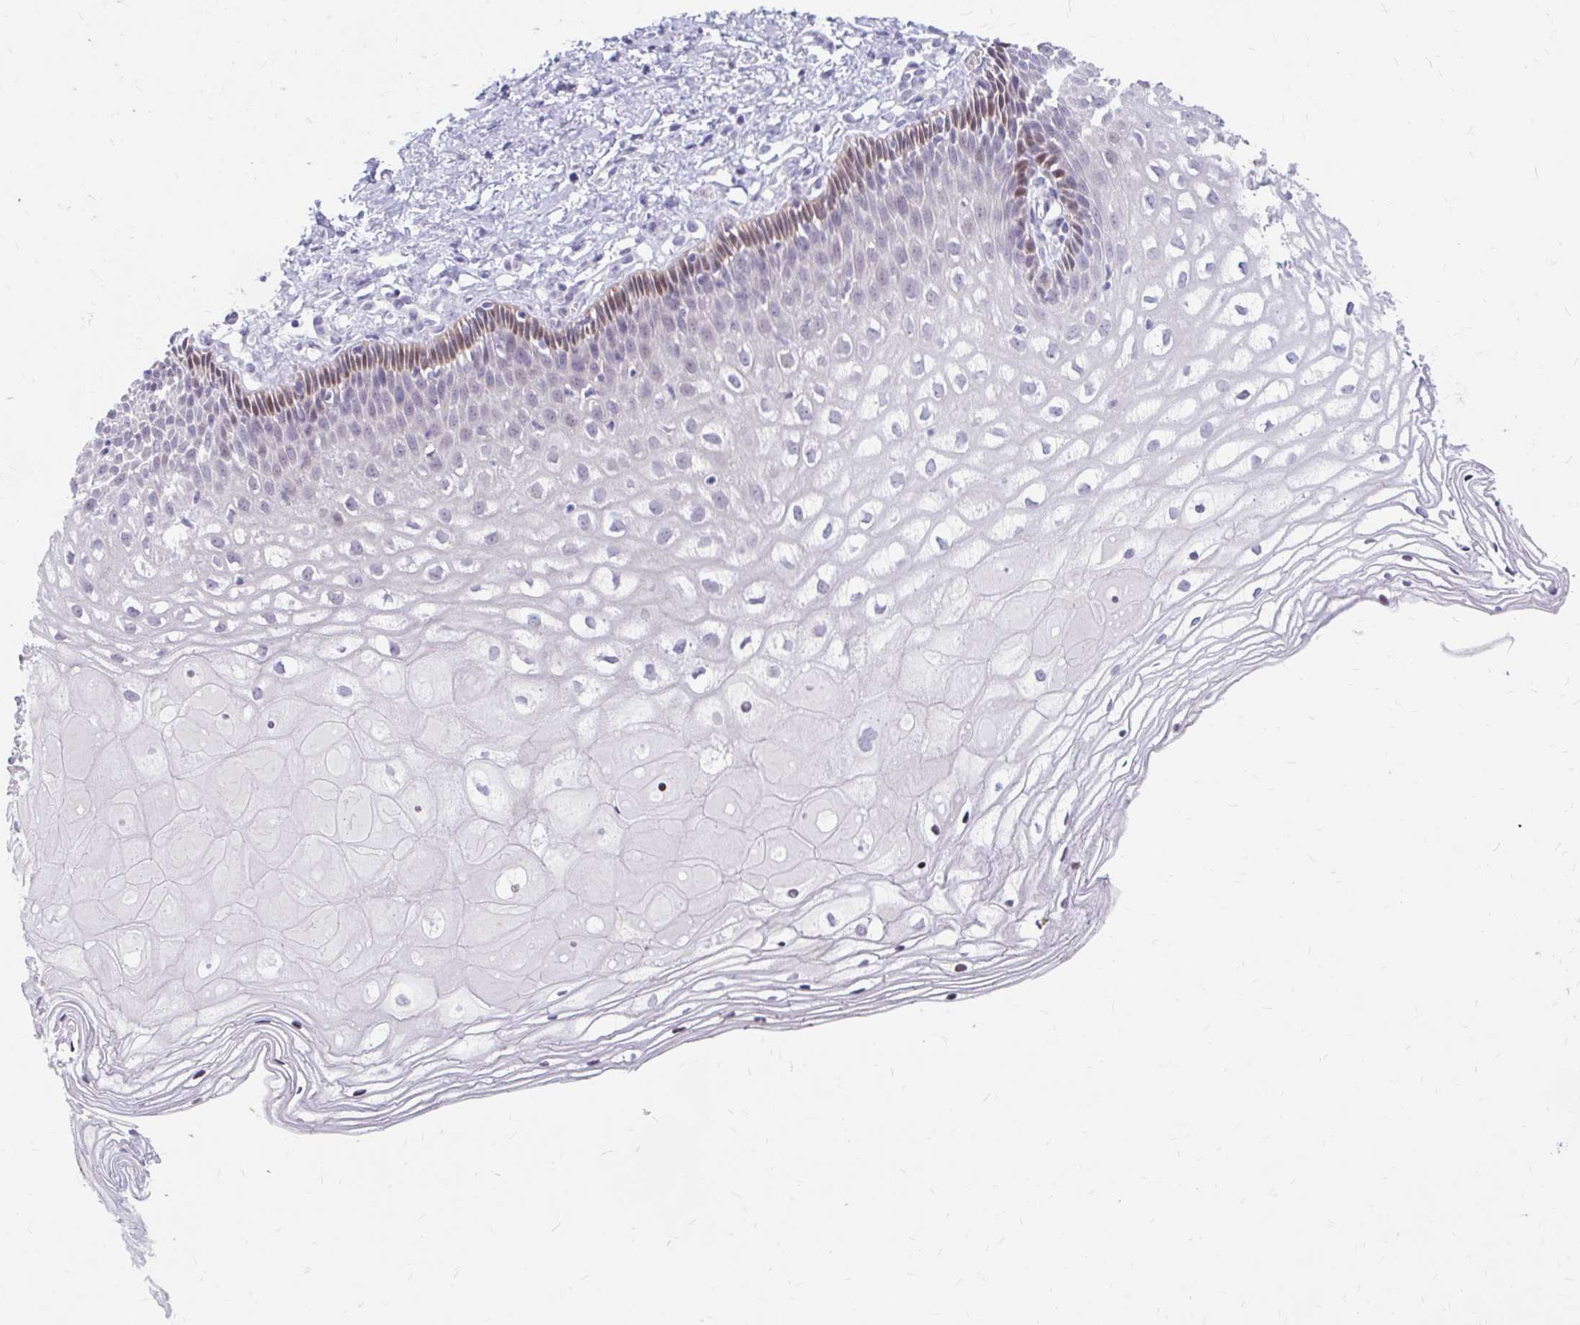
{"staining": {"intensity": "moderate", "quantity": "25%-75%", "location": "cytoplasmic/membranous,nuclear"}, "tissue": "cervix", "cell_type": "Glandular cells", "image_type": "normal", "snomed": [{"axis": "morphology", "description": "Normal tissue, NOS"}, {"axis": "topography", "description": "Cervix"}], "caption": "A histopathology image showing moderate cytoplasmic/membranous,nuclear positivity in about 25%-75% of glandular cells in benign cervix, as visualized by brown immunohistochemical staining.", "gene": "RGS16", "patient": {"sex": "female", "age": 36}}